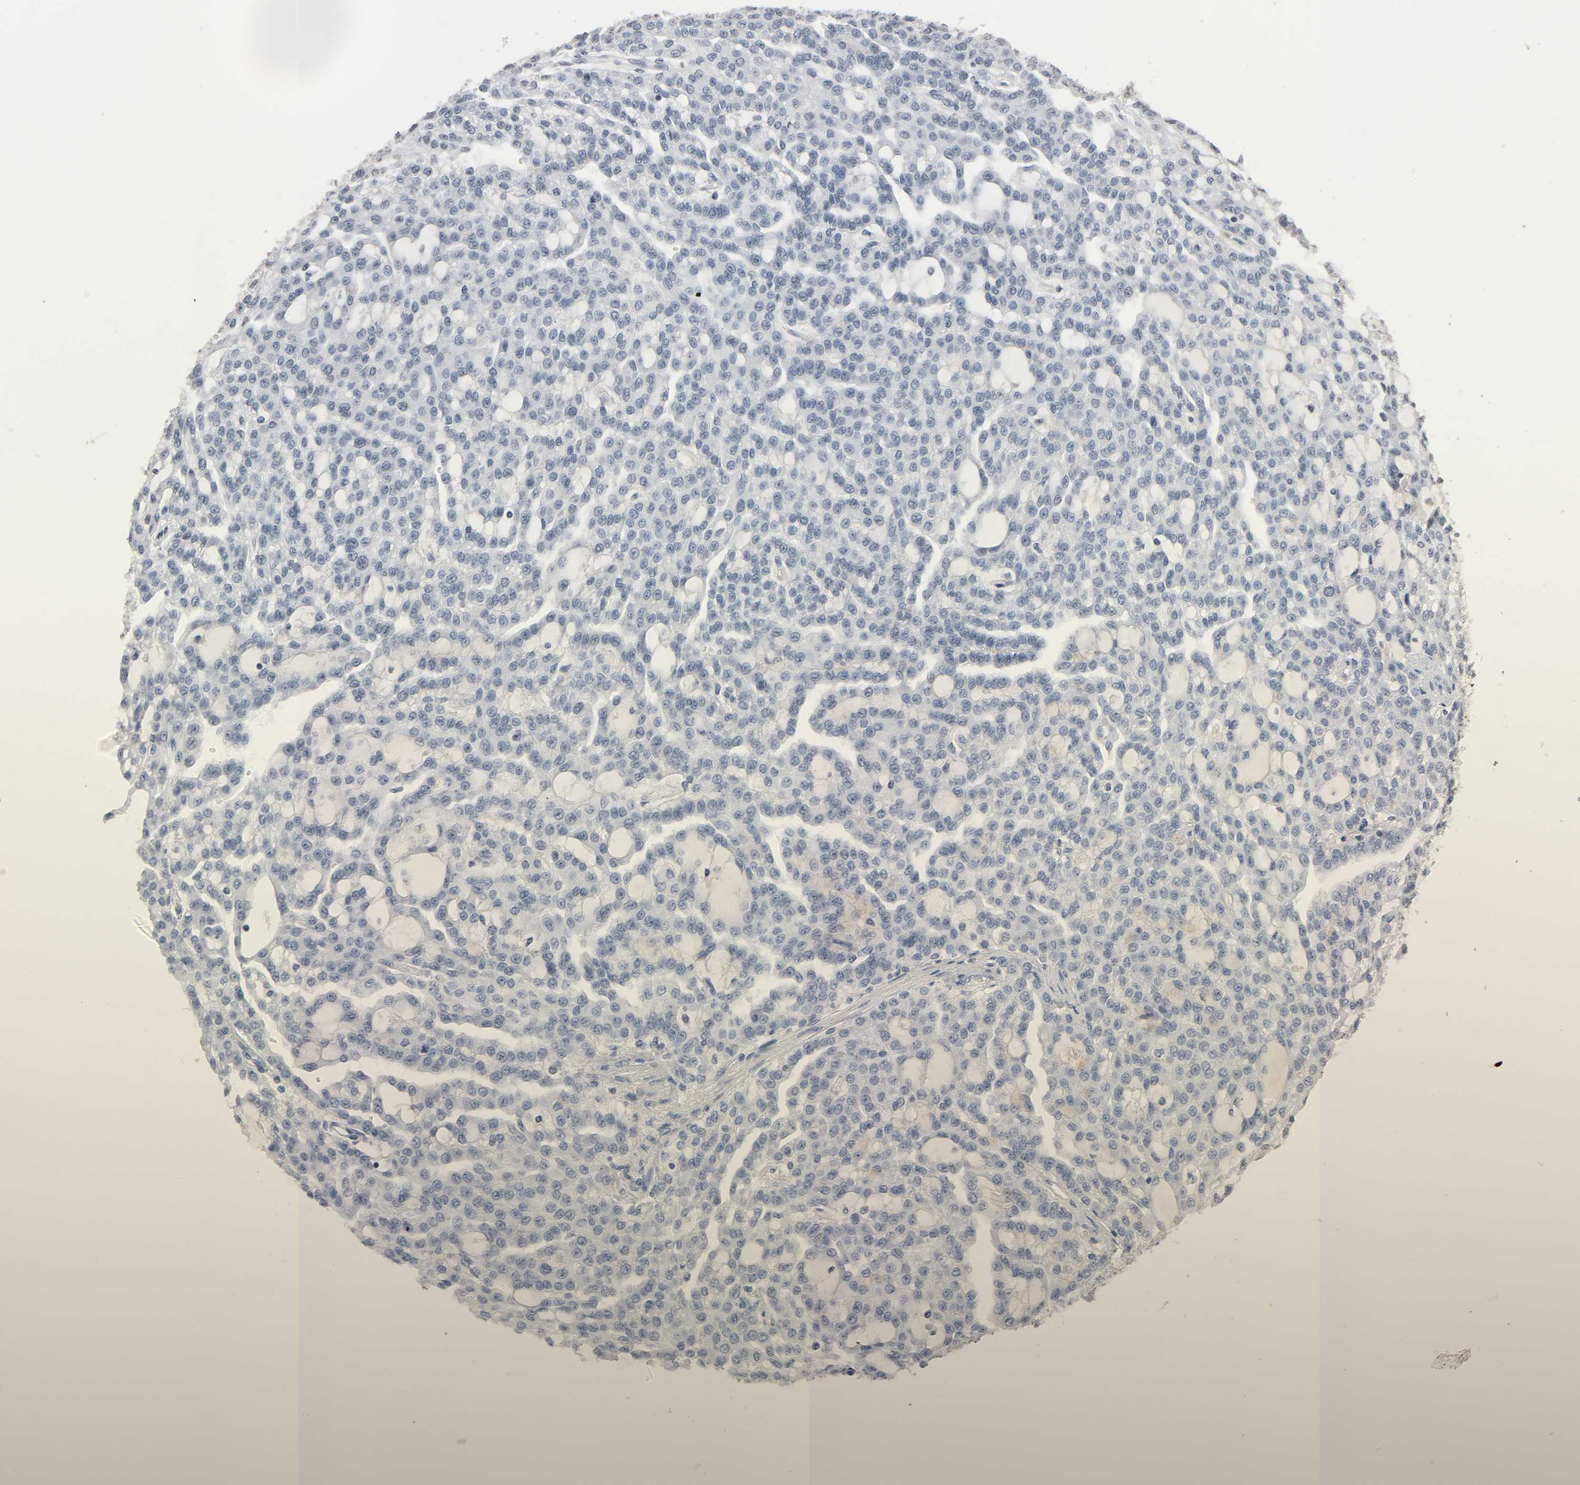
{"staining": {"intensity": "negative", "quantity": "none", "location": "none"}, "tissue": "renal cancer", "cell_type": "Tumor cells", "image_type": "cancer", "snomed": [{"axis": "morphology", "description": "Adenocarcinoma, NOS"}, {"axis": "topography", "description": "Kidney"}], "caption": "Image shows no protein staining in tumor cells of renal cancer tissue.", "gene": "STK4", "patient": {"sex": "male", "age": 63}}